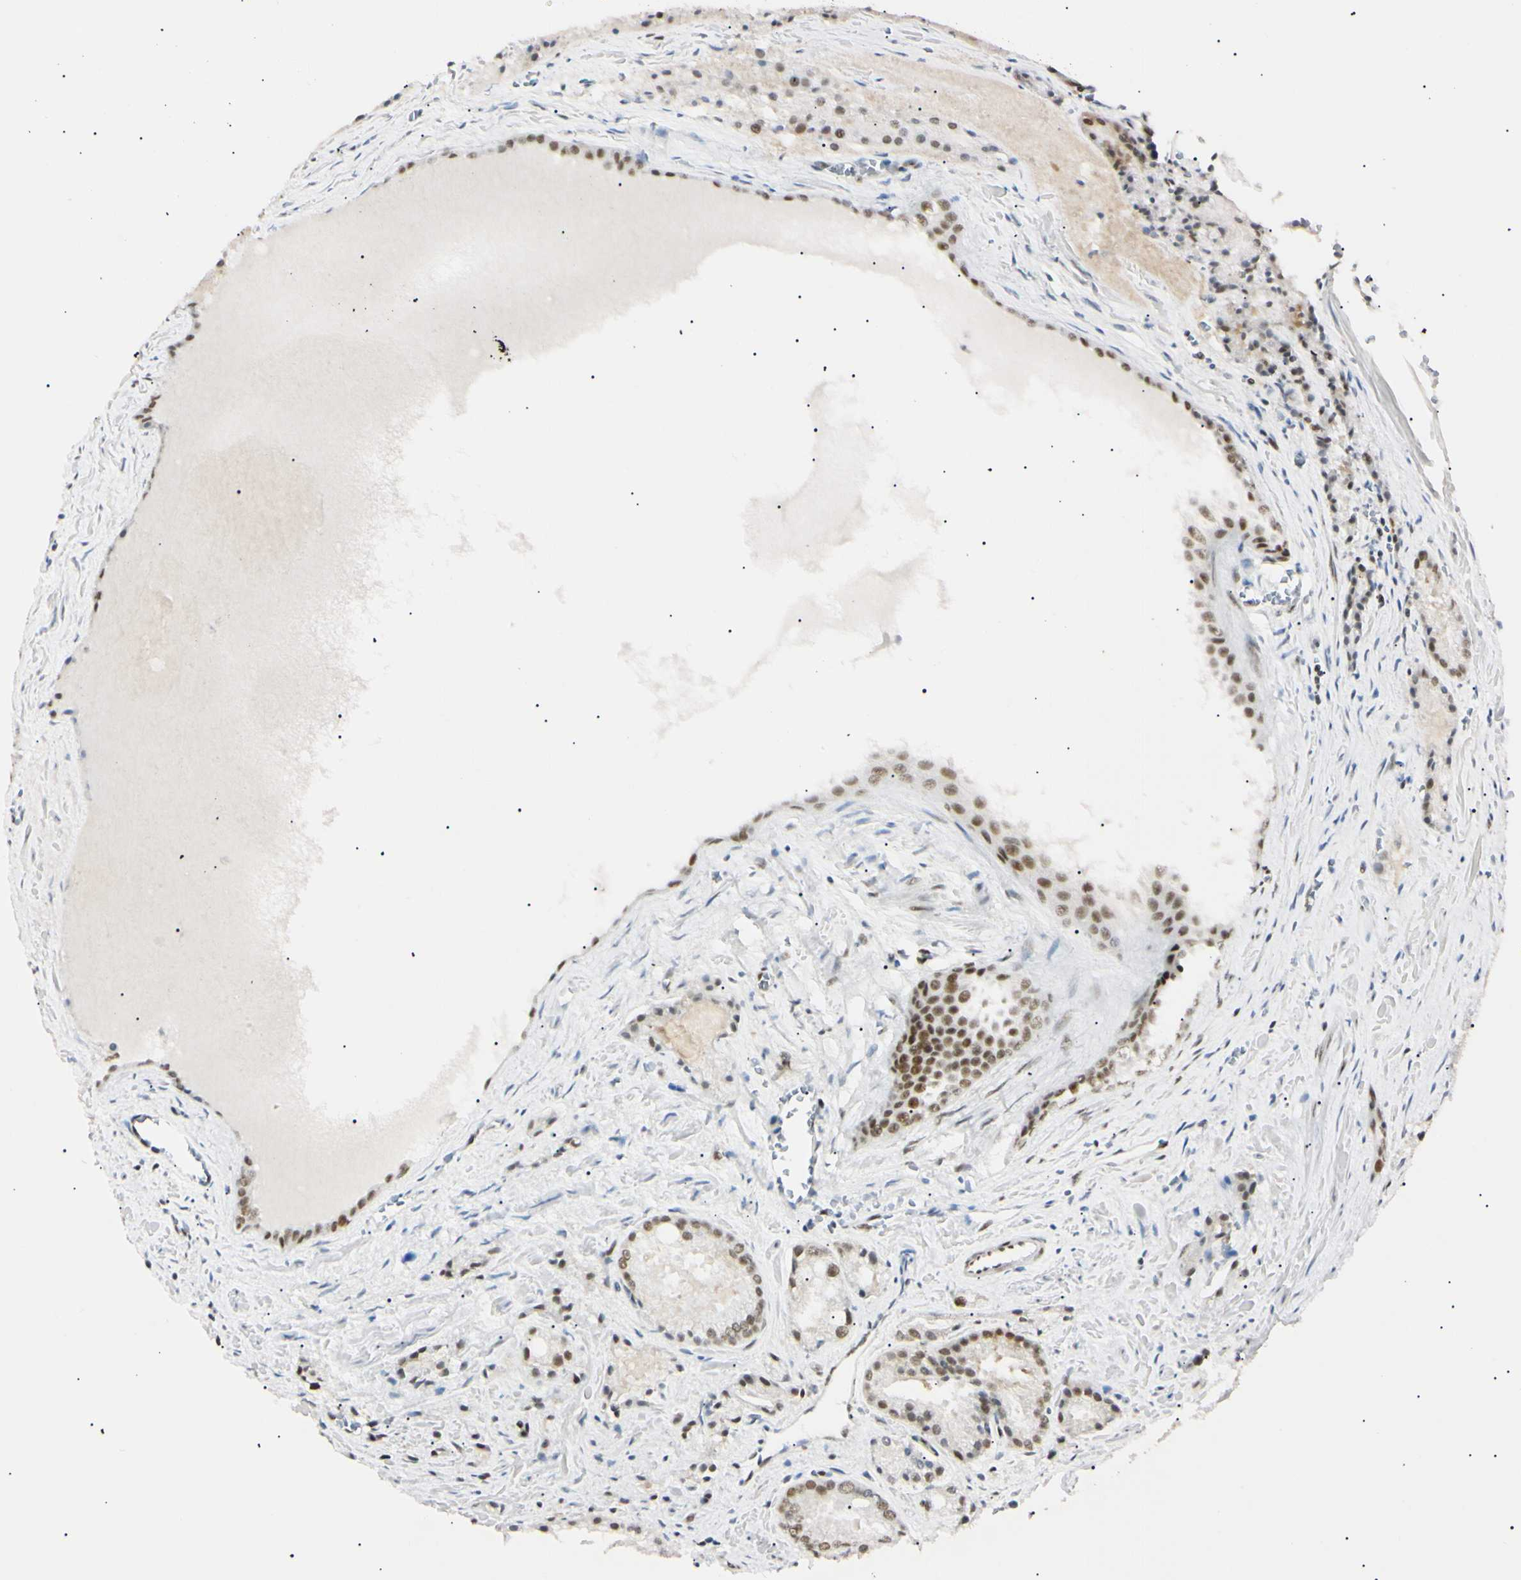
{"staining": {"intensity": "strong", "quantity": ">75%", "location": "nuclear"}, "tissue": "prostate cancer", "cell_type": "Tumor cells", "image_type": "cancer", "snomed": [{"axis": "morphology", "description": "Adenocarcinoma, Low grade"}, {"axis": "topography", "description": "Prostate"}], "caption": "Protein expression by immunohistochemistry demonstrates strong nuclear staining in about >75% of tumor cells in low-grade adenocarcinoma (prostate).", "gene": "ZNF134", "patient": {"sex": "male", "age": 64}}